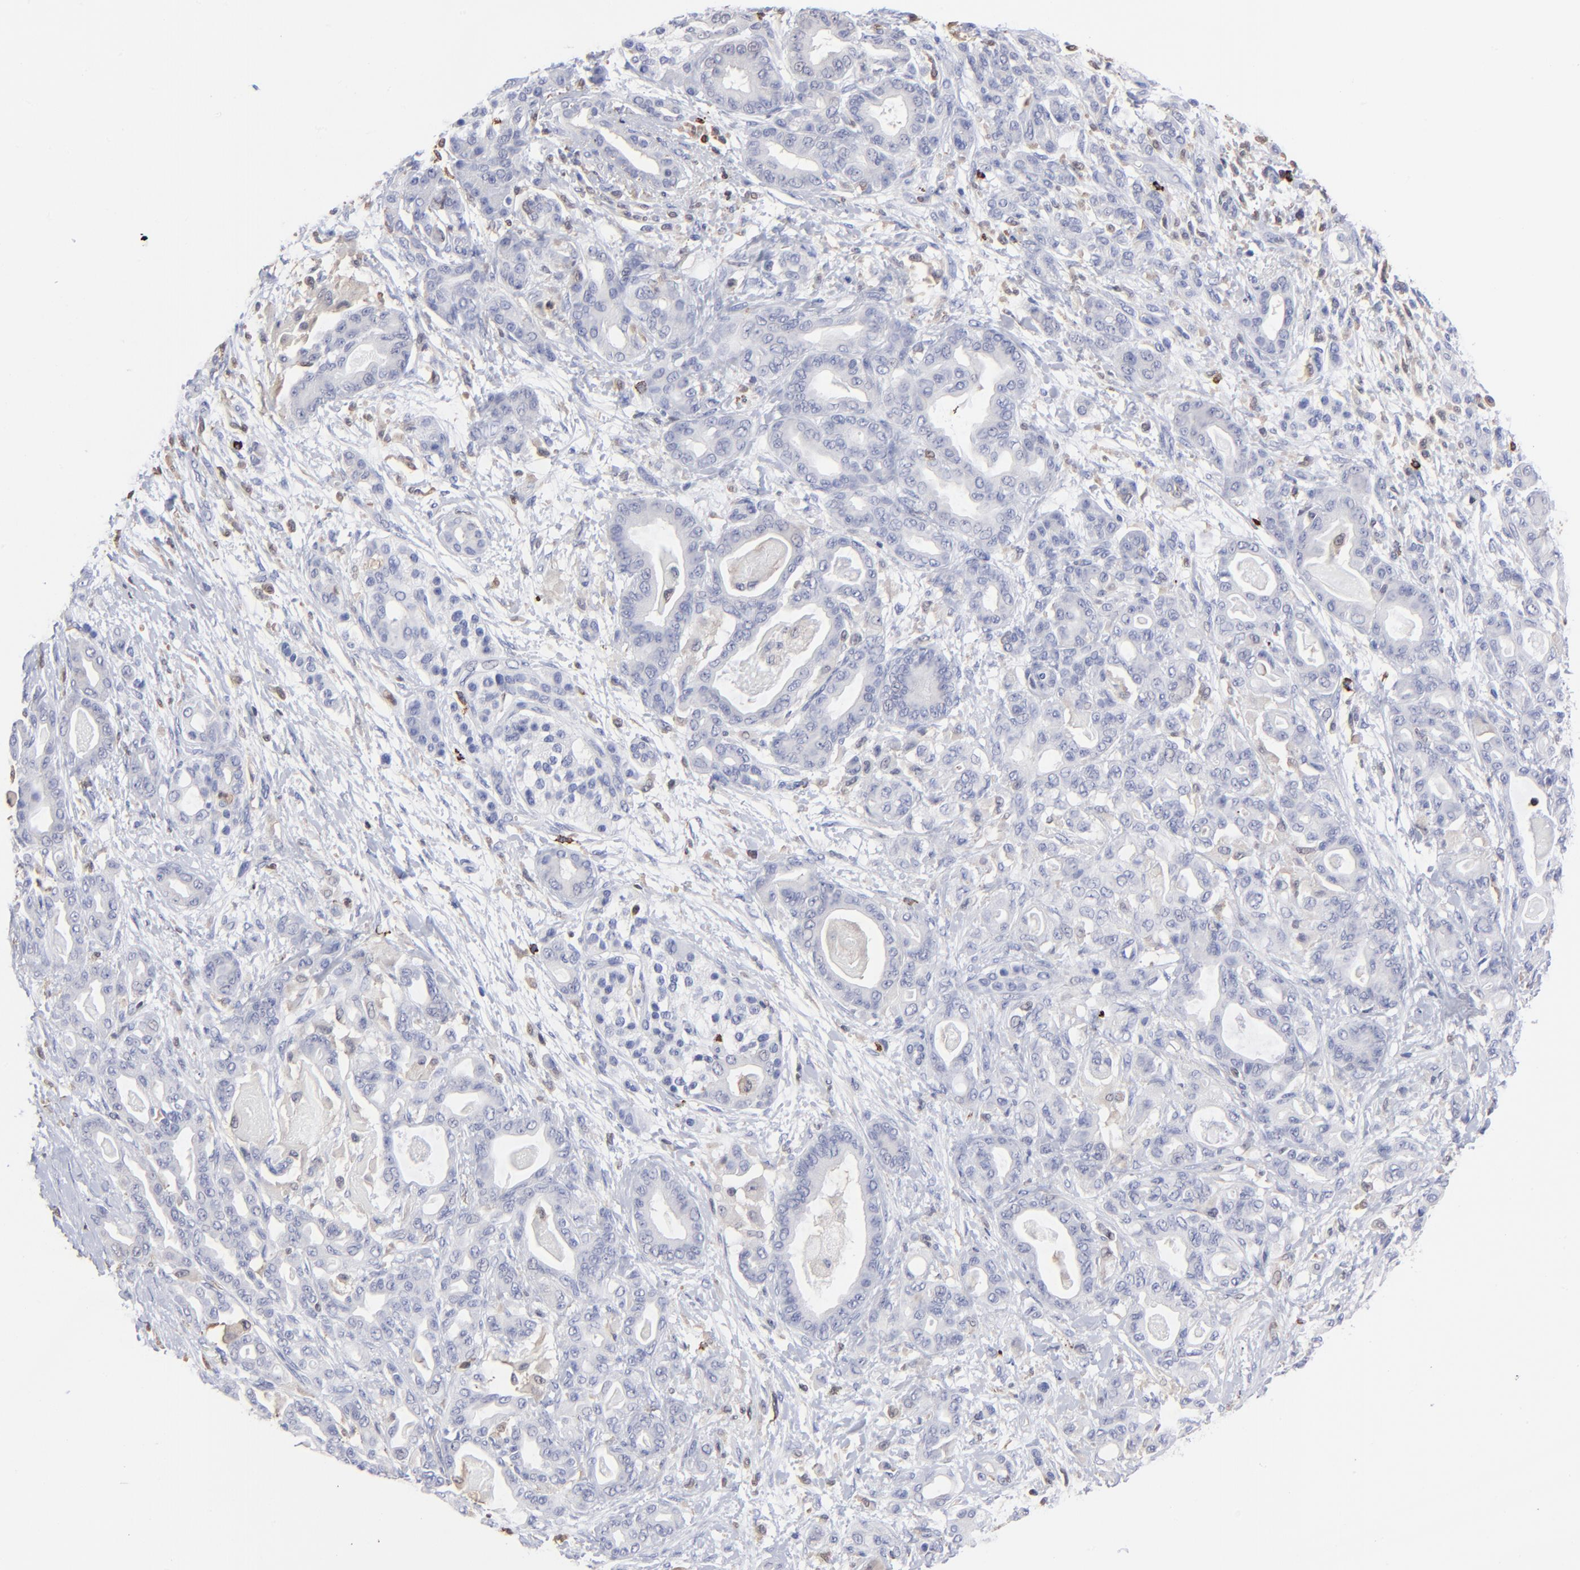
{"staining": {"intensity": "negative", "quantity": "none", "location": "none"}, "tissue": "pancreatic cancer", "cell_type": "Tumor cells", "image_type": "cancer", "snomed": [{"axis": "morphology", "description": "Adenocarcinoma, NOS"}, {"axis": "topography", "description": "Pancreas"}], "caption": "Immunohistochemistry (IHC) photomicrograph of neoplastic tissue: human pancreatic cancer (adenocarcinoma) stained with DAB (3,3'-diaminobenzidine) reveals no significant protein expression in tumor cells.", "gene": "TBXT", "patient": {"sex": "male", "age": 63}}